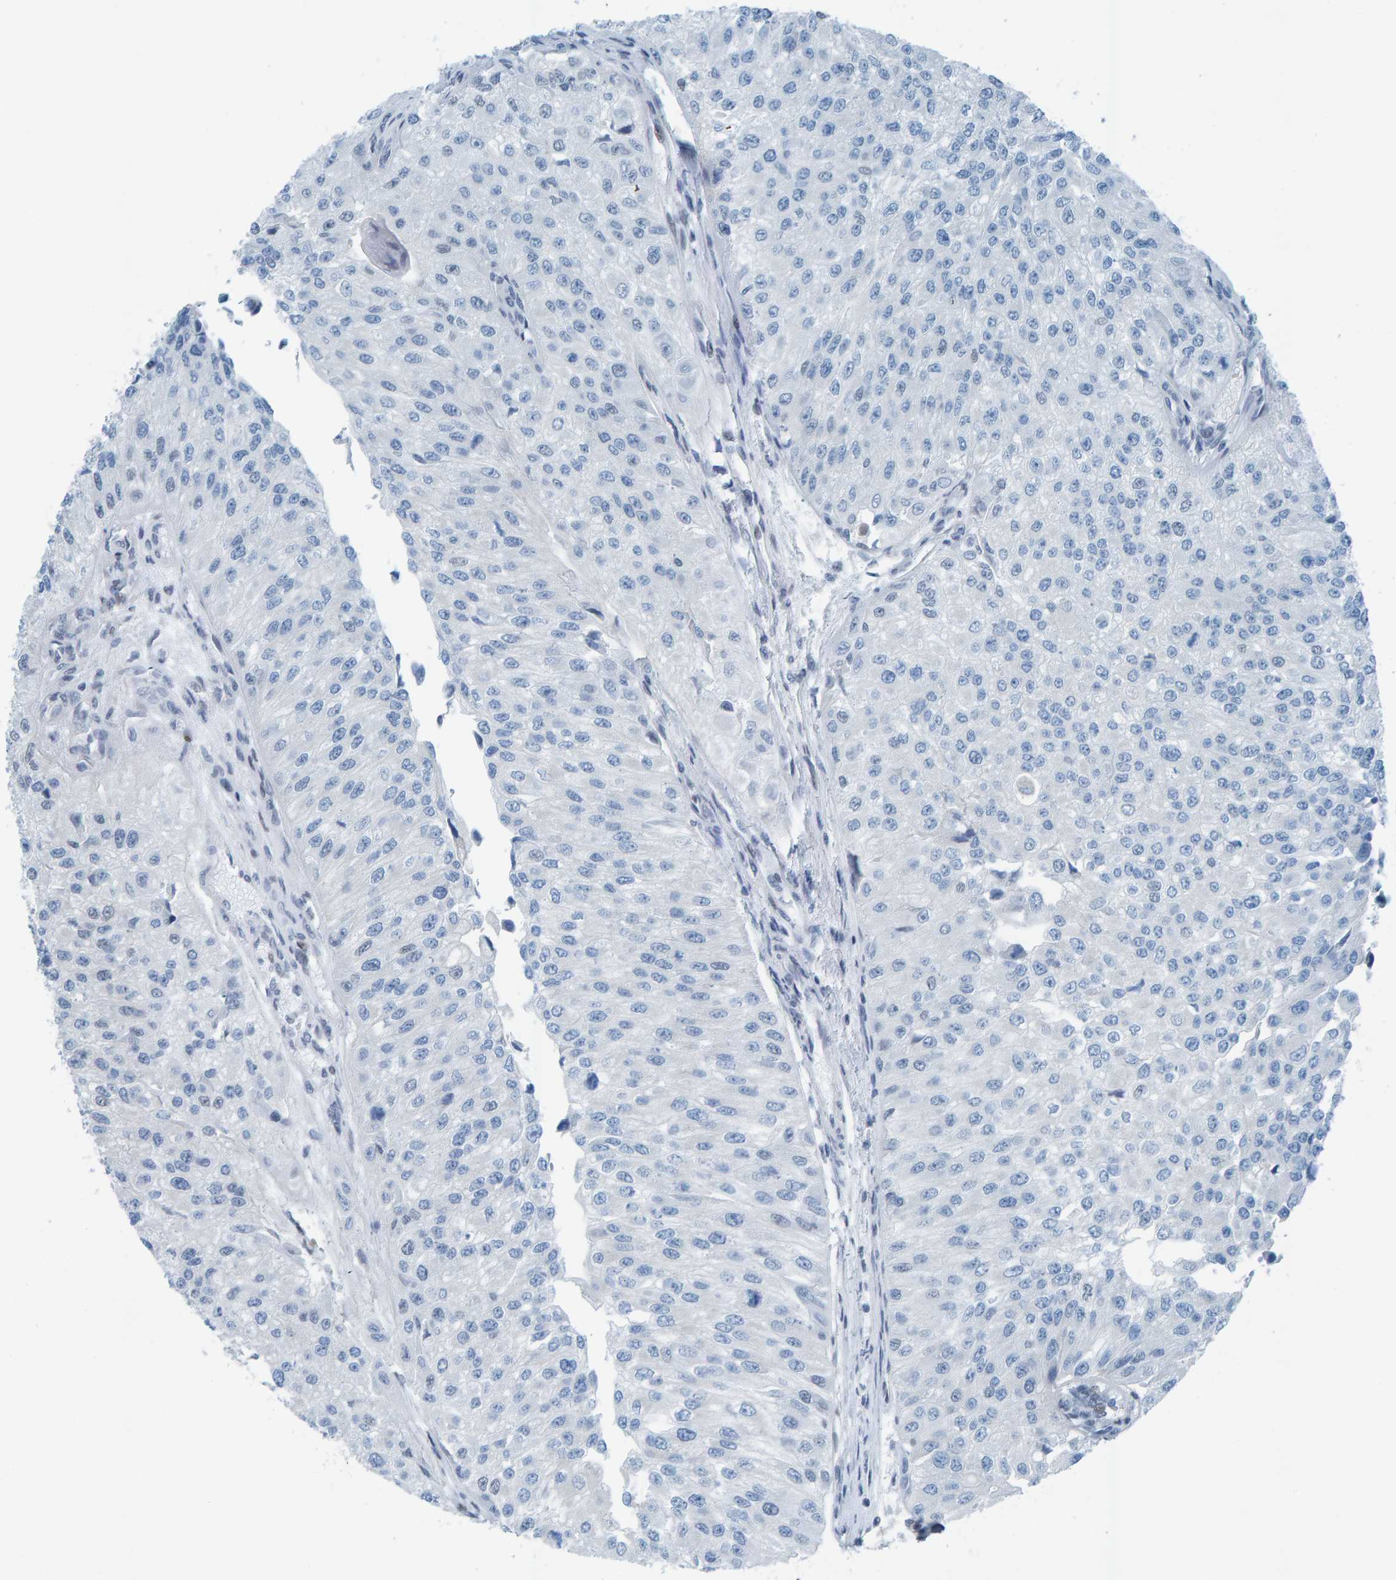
{"staining": {"intensity": "negative", "quantity": "none", "location": "none"}, "tissue": "urothelial cancer", "cell_type": "Tumor cells", "image_type": "cancer", "snomed": [{"axis": "morphology", "description": "Urothelial carcinoma, High grade"}, {"axis": "topography", "description": "Kidney"}, {"axis": "topography", "description": "Urinary bladder"}], "caption": "Immunohistochemistry (IHC) of urothelial cancer demonstrates no staining in tumor cells. The staining was performed using DAB to visualize the protein expression in brown, while the nuclei were stained in blue with hematoxylin (Magnification: 20x).", "gene": "CNP", "patient": {"sex": "male", "age": 77}}